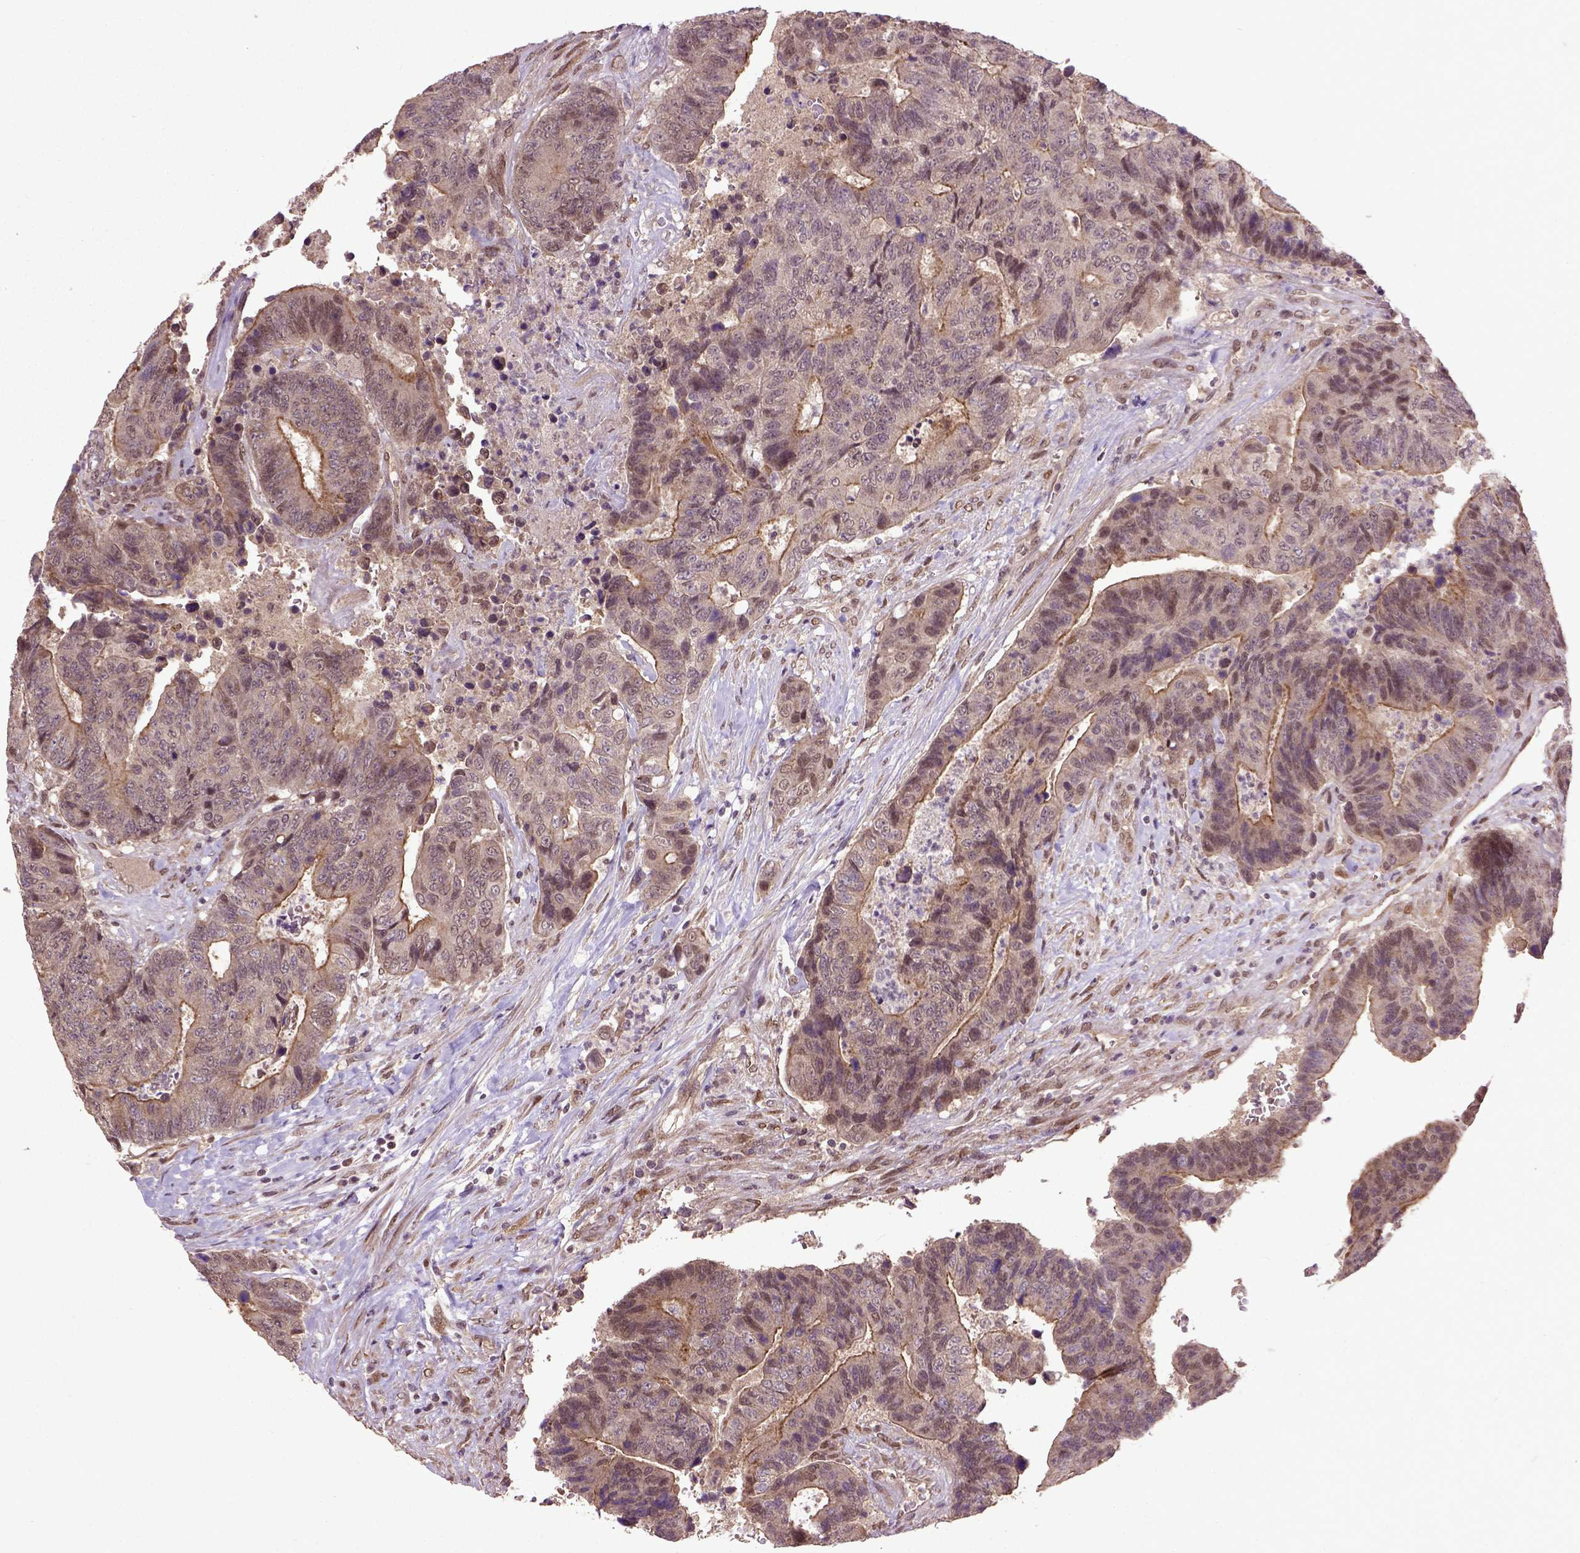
{"staining": {"intensity": "moderate", "quantity": "<25%", "location": "cytoplasmic/membranous,nuclear"}, "tissue": "colorectal cancer", "cell_type": "Tumor cells", "image_type": "cancer", "snomed": [{"axis": "morphology", "description": "Adenocarcinoma, NOS"}, {"axis": "topography", "description": "Colon"}], "caption": "Immunohistochemistry image of neoplastic tissue: adenocarcinoma (colorectal) stained using IHC reveals low levels of moderate protein expression localized specifically in the cytoplasmic/membranous and nuclear of tumor cells, appearing as a cytoplasmic/membranous and nuclear brown color.", "gene": "UBA3", "patient": {"sex": "female", "age": 48}}